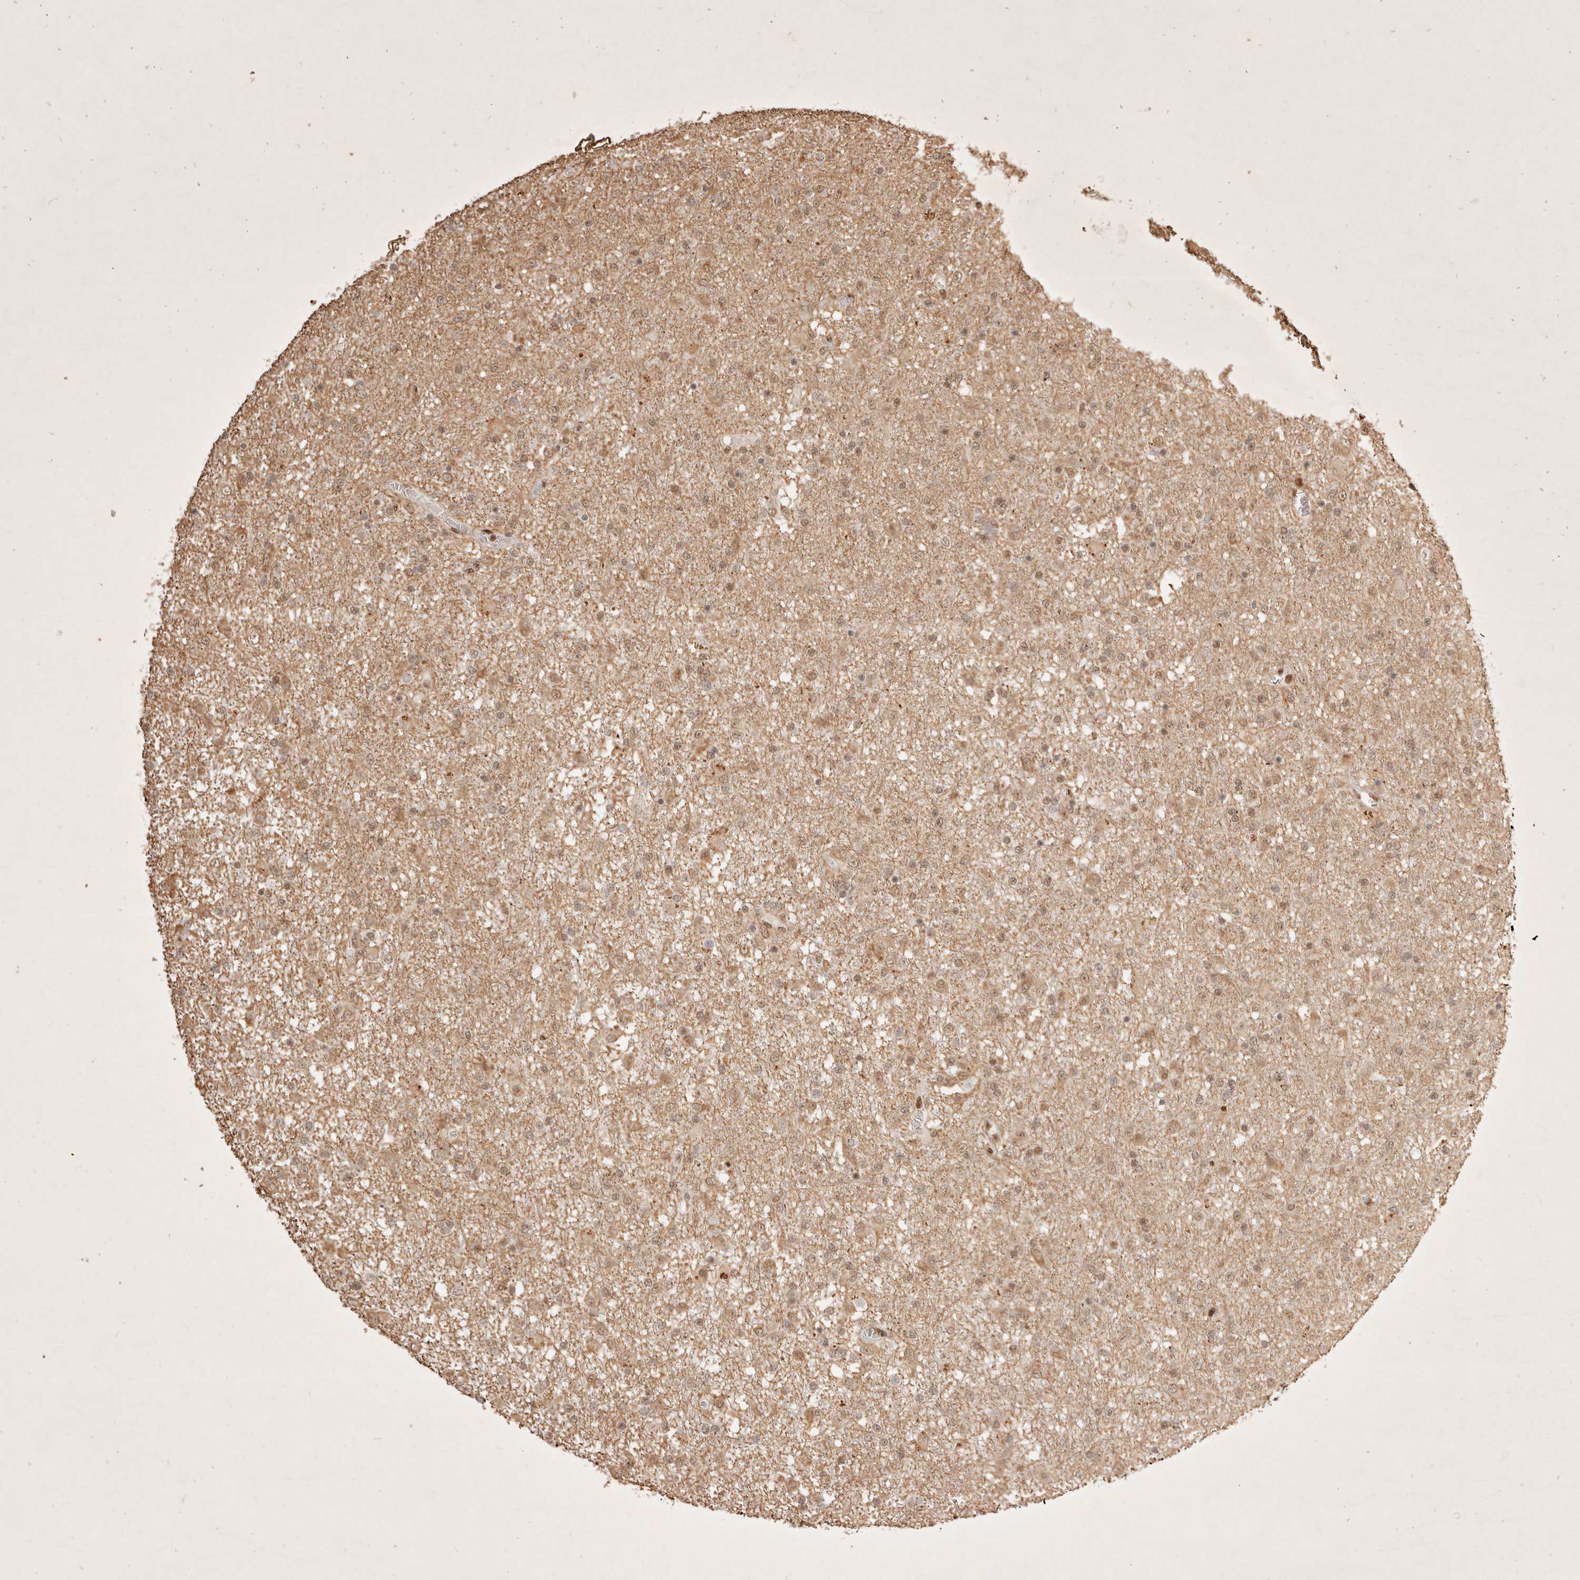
{"staining": {"intensity": "moderate", "quantity": ">75%", "location": "nuclear"}, "tissue": "glioma", "cell_type": "Tumor cells", "image_type": "cancer", "snomed": [{"axis": "morphology", "description": "Glioma, malignant, Low grade"}, {"axis": "topography", "description": "Brain"}], "caption": "DAB immunohistochemical staining of human malignant low-grade glioma exhibits moderate nuclear protein expression in approximately >75% of tumor cells.", "gene": "GABPA", "patient": {"sex": "male", "age": 65}}